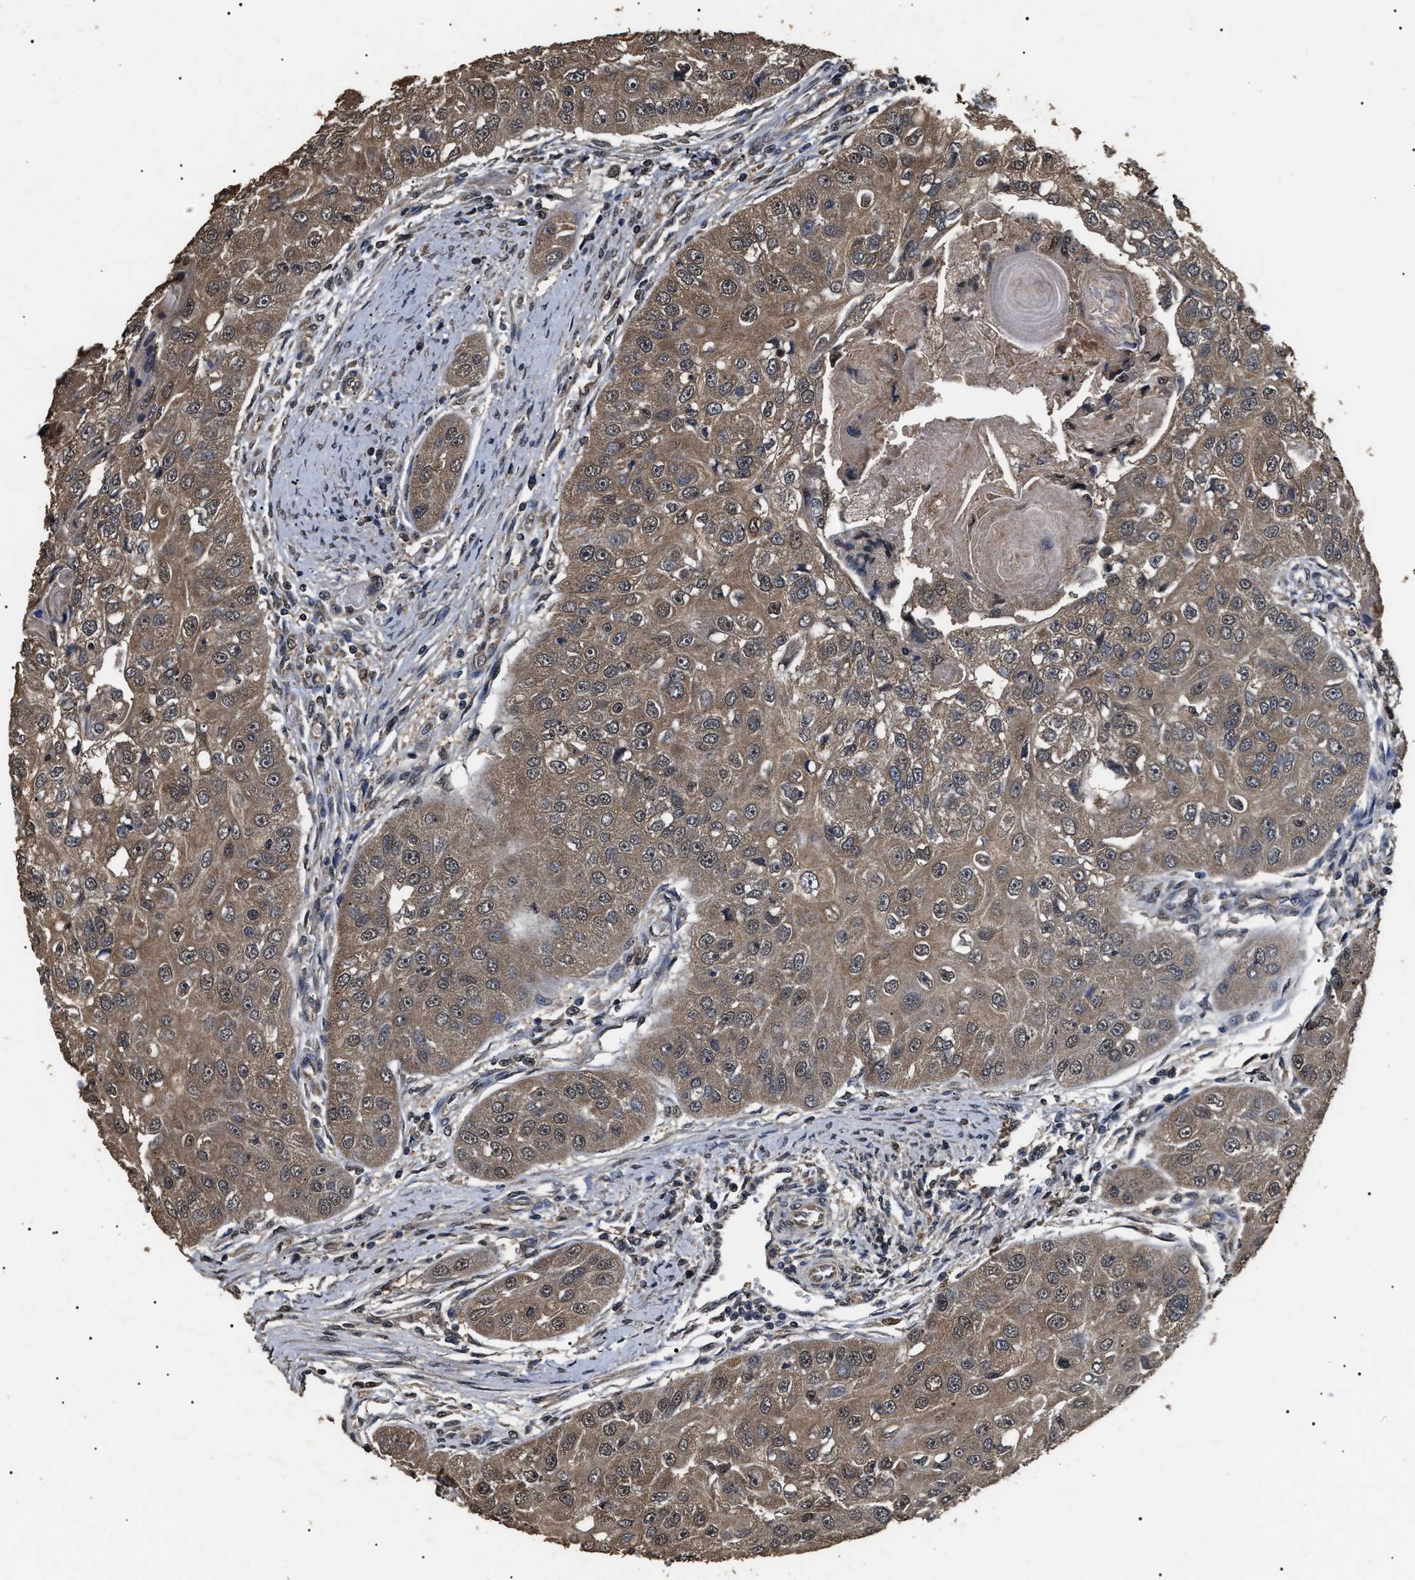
{"staining": {"intensity": "moderate", "quantity": ">75%", "location": "cytoplasmic/membranous,nuclear"}, "tissue": "head and neck cancer", "cell_type": "Tumor cells", "image_type": "cancer", "snomed": [{"axis": "morphology", "description": "Normal tissue, NOS"}, {"axis": "morphology", "description": "Squamous cell carcinoma, NOS"}, {"axis": "topography", "description": "Skeletal muscle"}, {"axis": "topography", "description": "Head-Neck"}], "caption": "Immunohistochemistry (DAB) staining of head and neck cancer exhibits moderate cytoplasmic/membranous and nuclear protein staining in about >75% of tumor cells.", "gene": "PSMD8", "patient": {"sex": "male", "age": 51}}